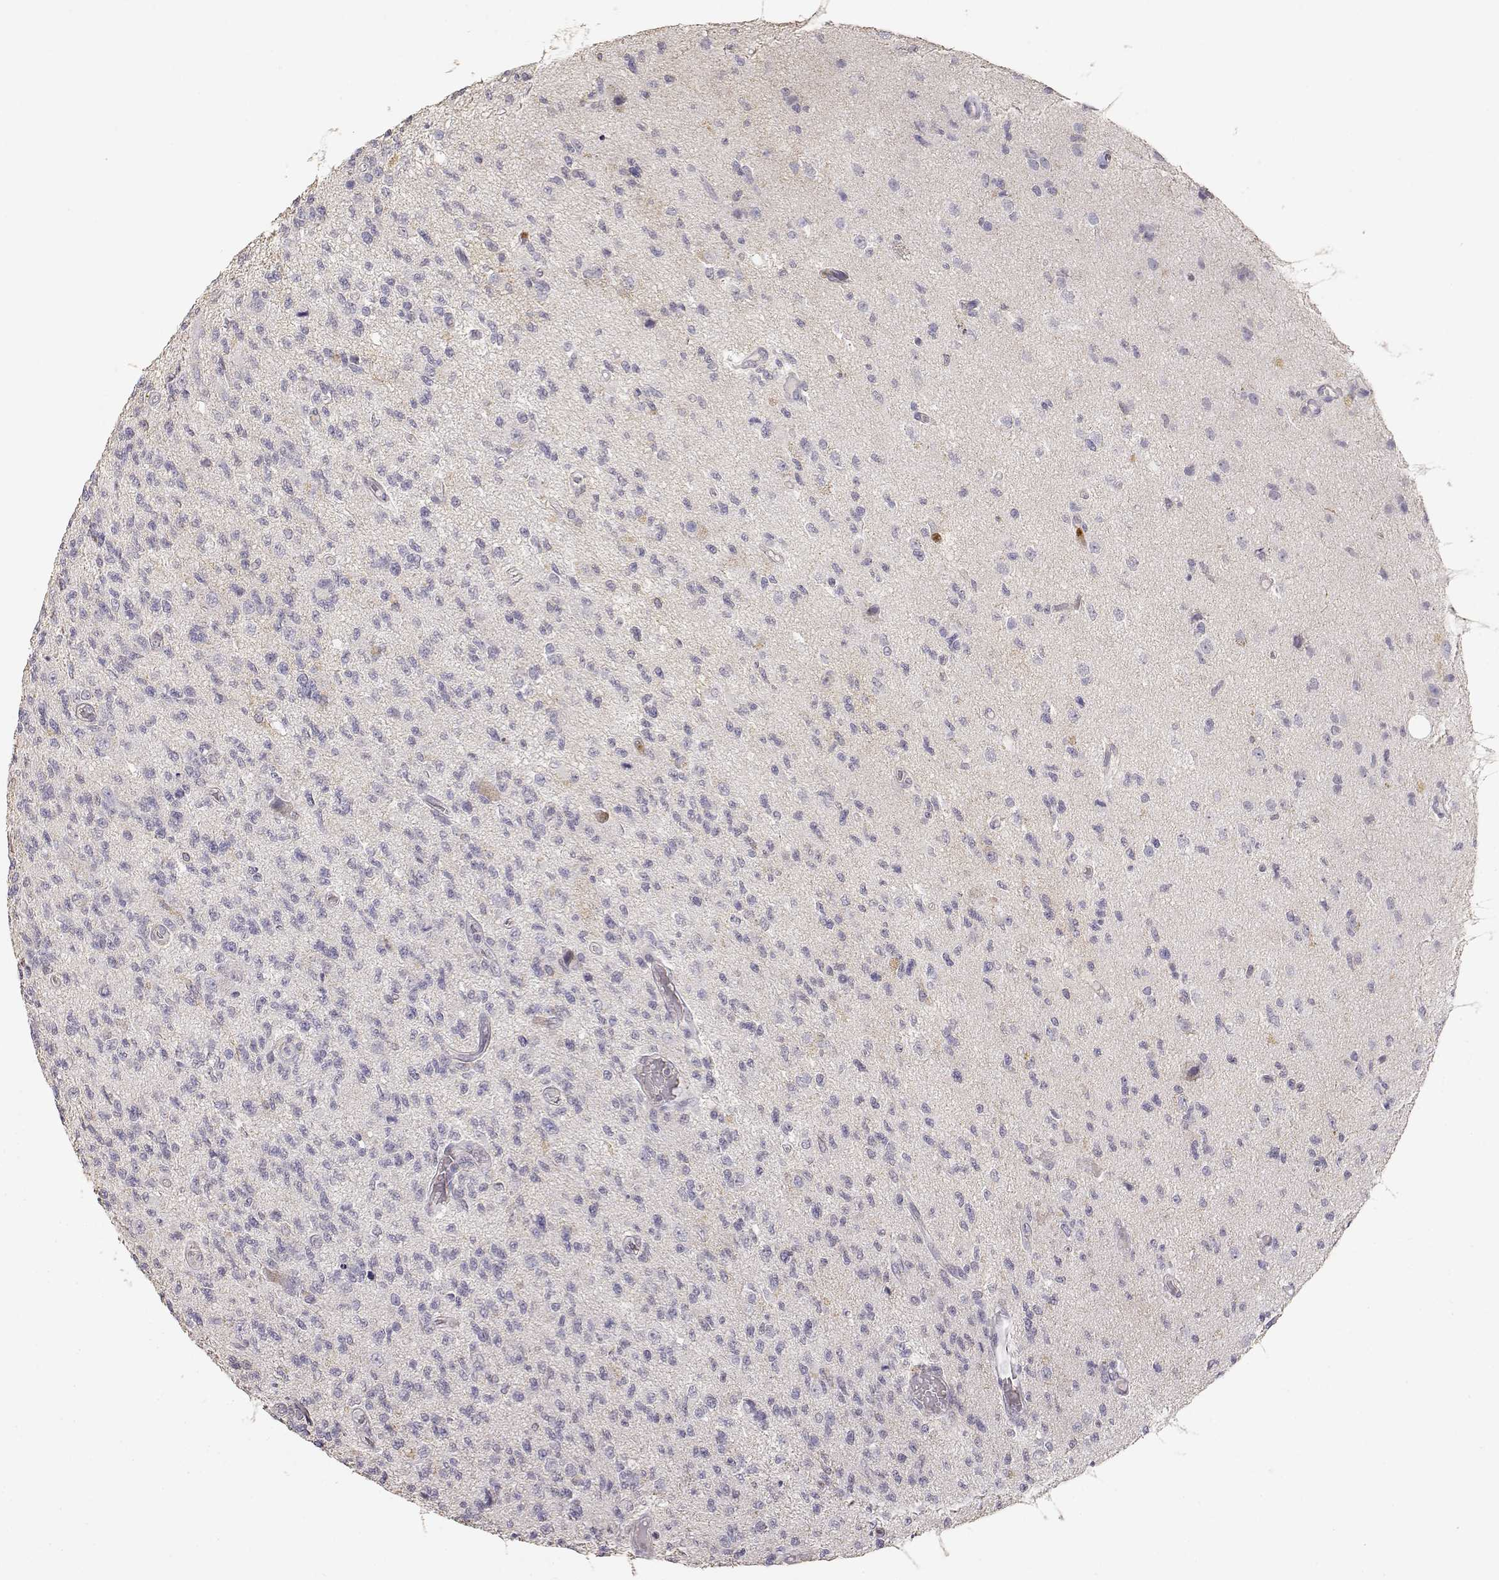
{"staining": {"intensity": "negative", "quantity": "none", "location": "none"}, "tissue": "glioma", "cell_type": "Tumor cells", "image_type": "cancer", "snomed": [{"axis": "morphology", "description": "Glioma, malignant, High grade"}, {"axis": "topography", "description": "Brain"}], "caption": "DAB (3,3'-diaminobenzidine) immunohistochemical staining of glioma demonstrates no significant positivity in tumor cells.", "gene": "TNFRSF10C", "patient": {"sex": "male", "age": 56}}